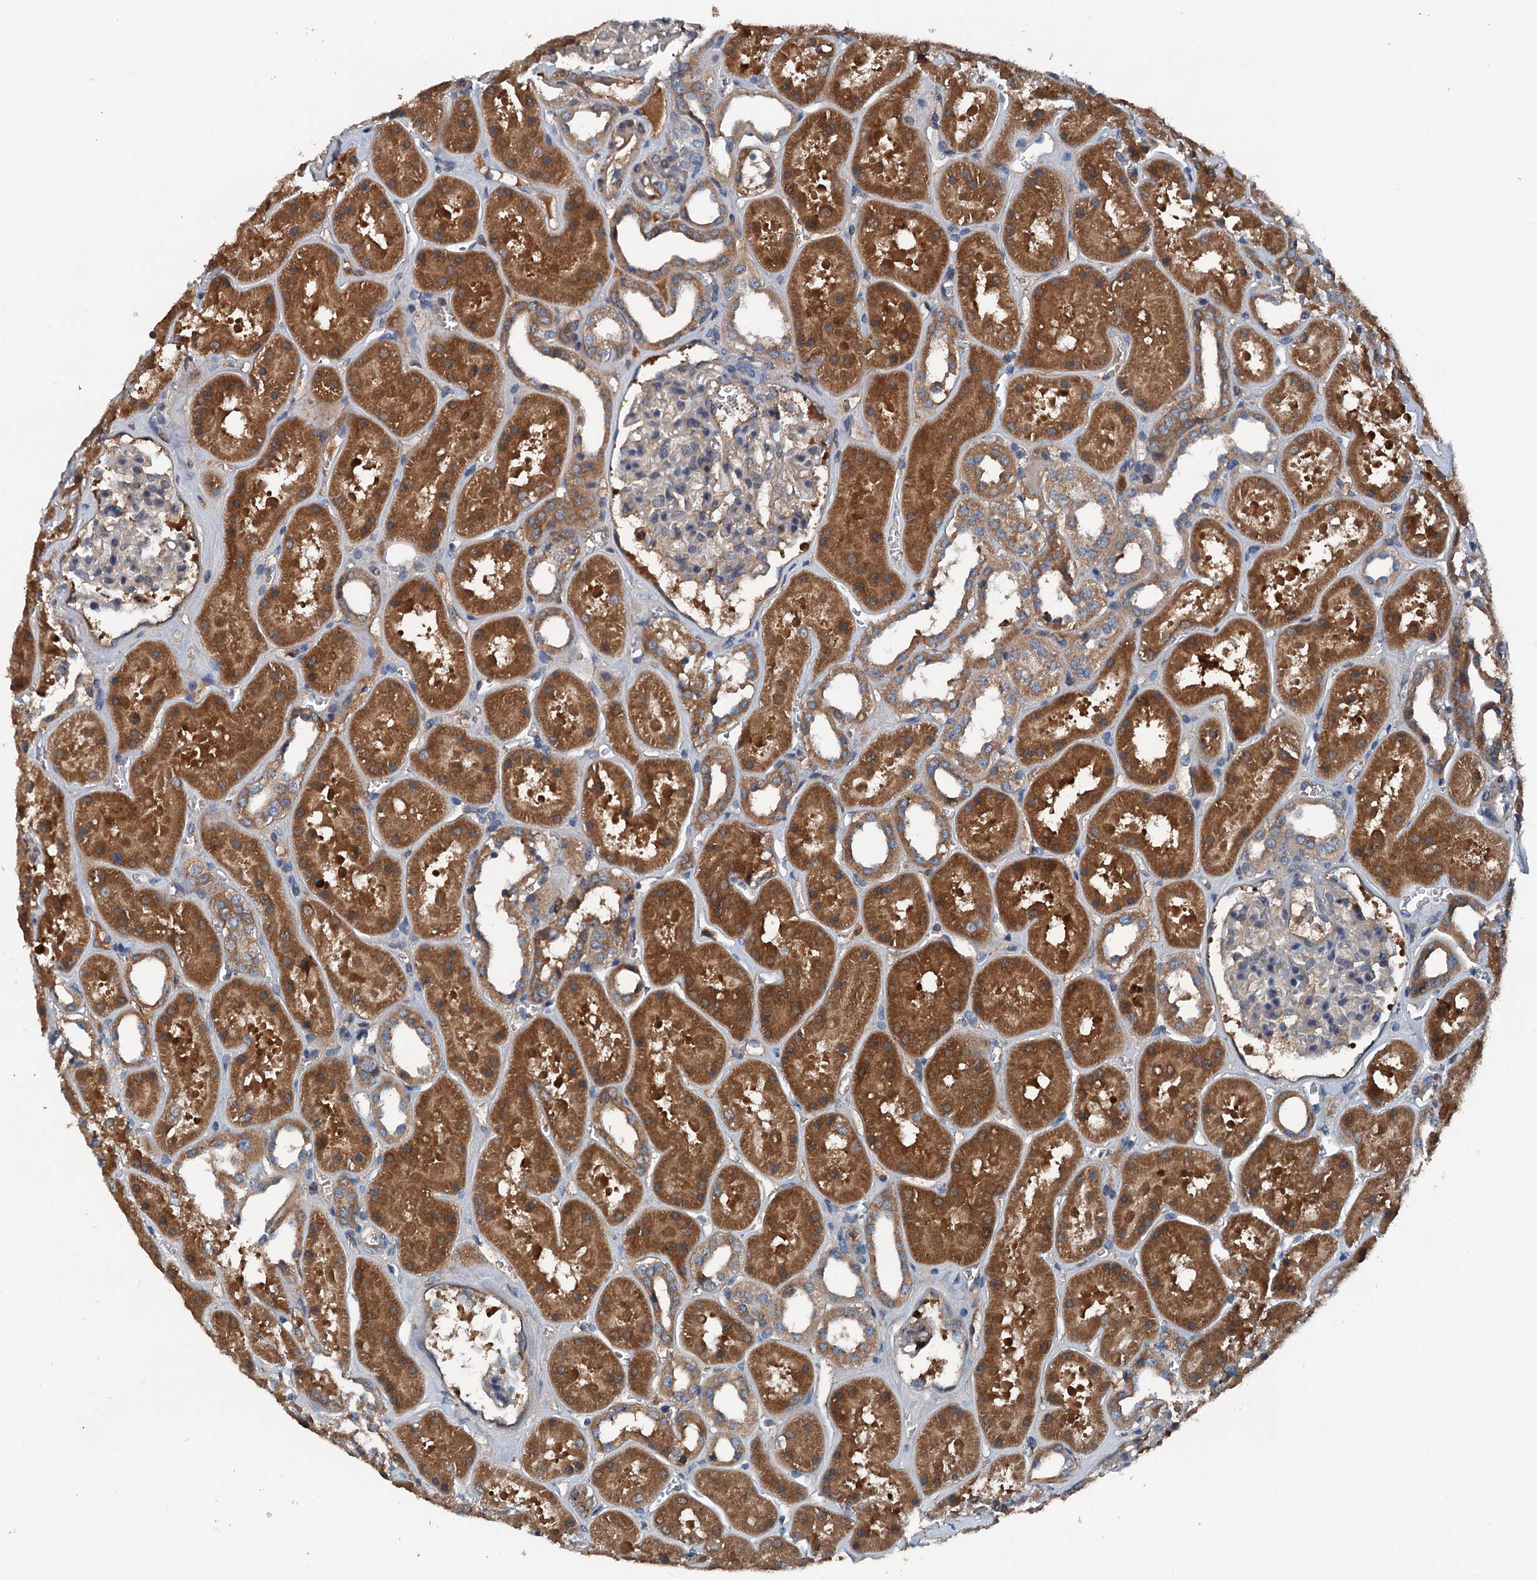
{"staining": {"intensity": "negative", "quantity": "none", "location": "none"}, "tissue": "kidney", "cell_type": "Cells in glomeruli", "image_type": "normal", "snomed": [{"axis": "morphology", "description": "Normal tissue, NOS"}, {"axis": "topography", "description": "Kidney"}], "caption": "Immunohistochemistry photomicrograph of benign kidney: human kidney stained with DAB shows no significant protein staining in cells in glomeruli.", "gene": "PDSS1", "patient": {"sex": "female", "age": 41}}